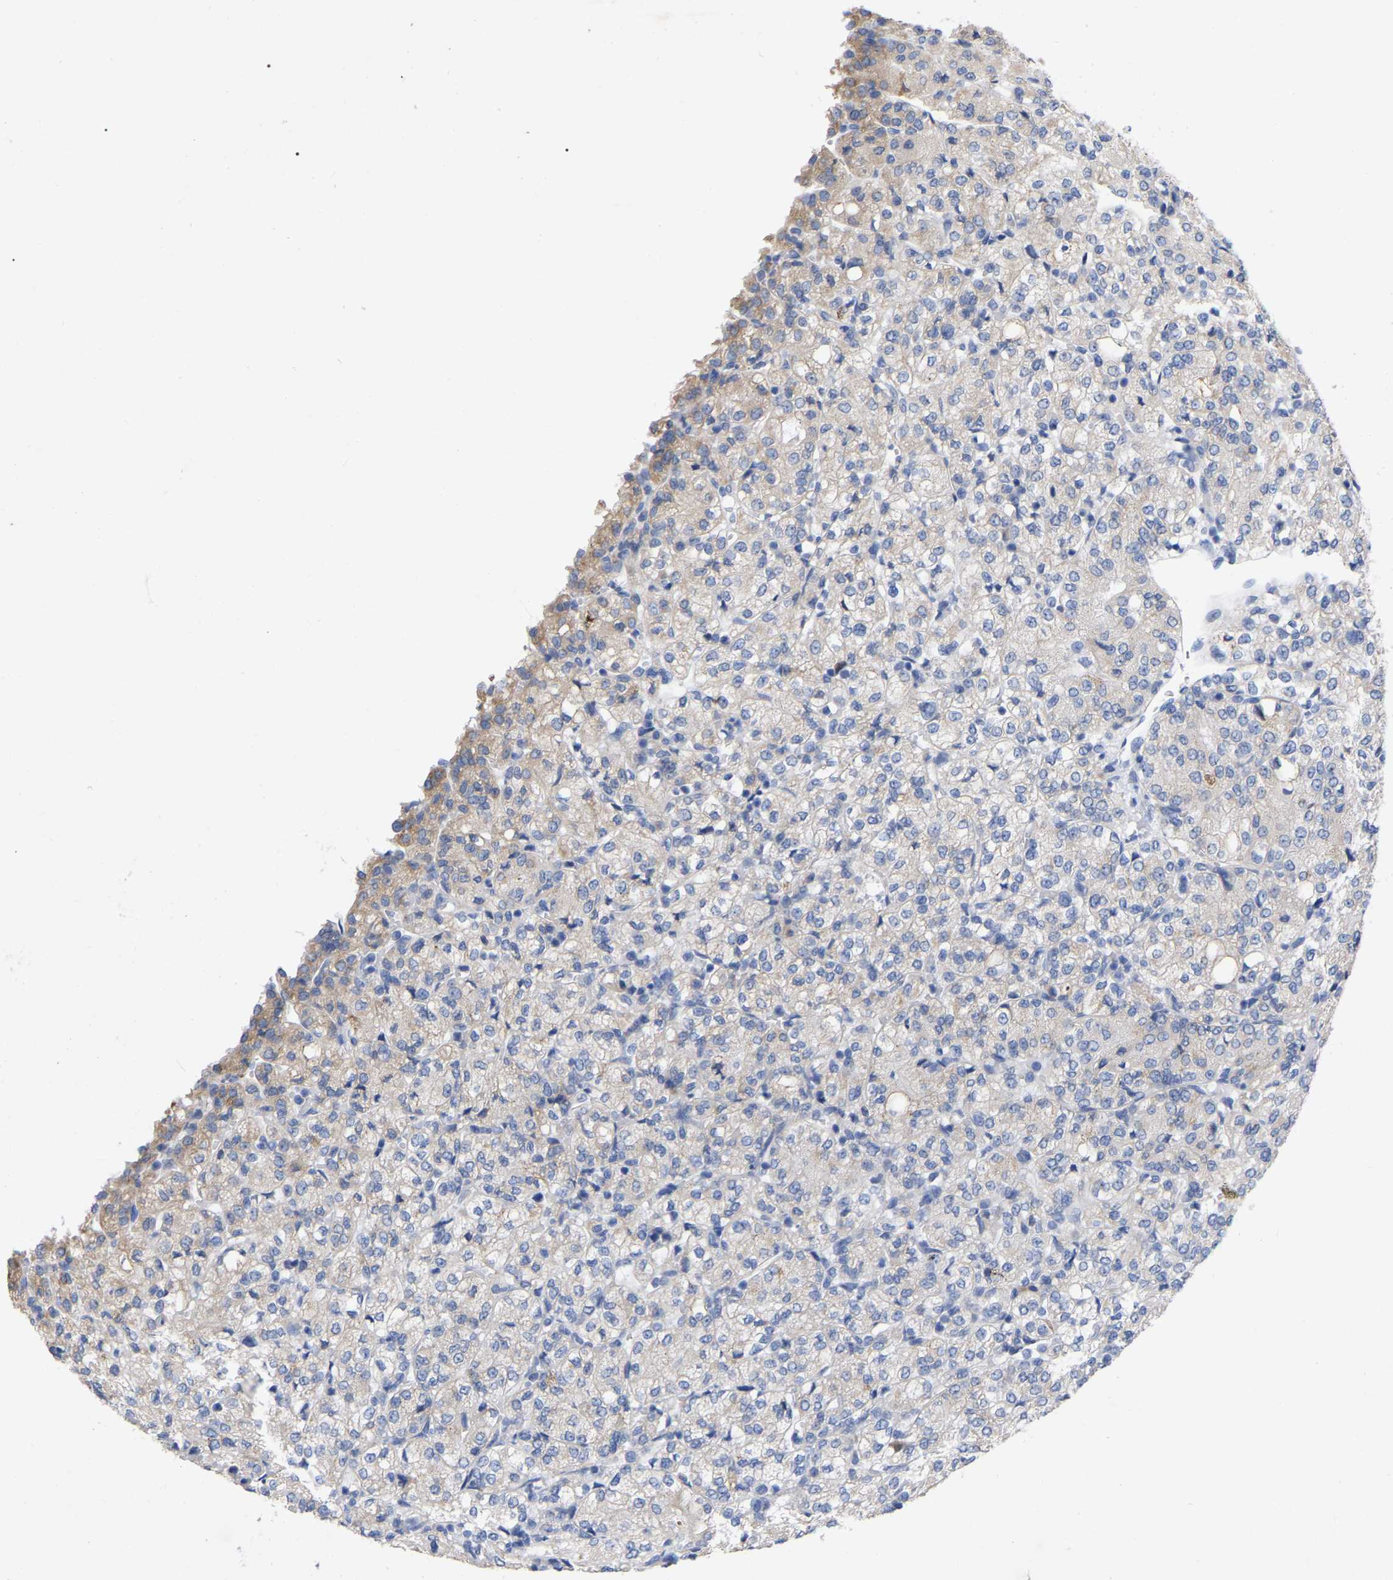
{"staining": {"intensity": "weak", "quantity": "<25%", "location": "cytoplasmic/membranous"}, "tissue": "renal cancer", "cell_type": "Tumor cells", "image_type": "cancer", "snomed": [{"axis": "morphology", "description": "Adenocarcinoma, NOS"}, {"axis": "topography", "description": "Kidney"}], "caption": "This is an IHC image of human adenocarcinoma (renal). There is no staining in tumor cells.", "gene": "STRIP2", "patient": {"sex": "male", "age": 77}}